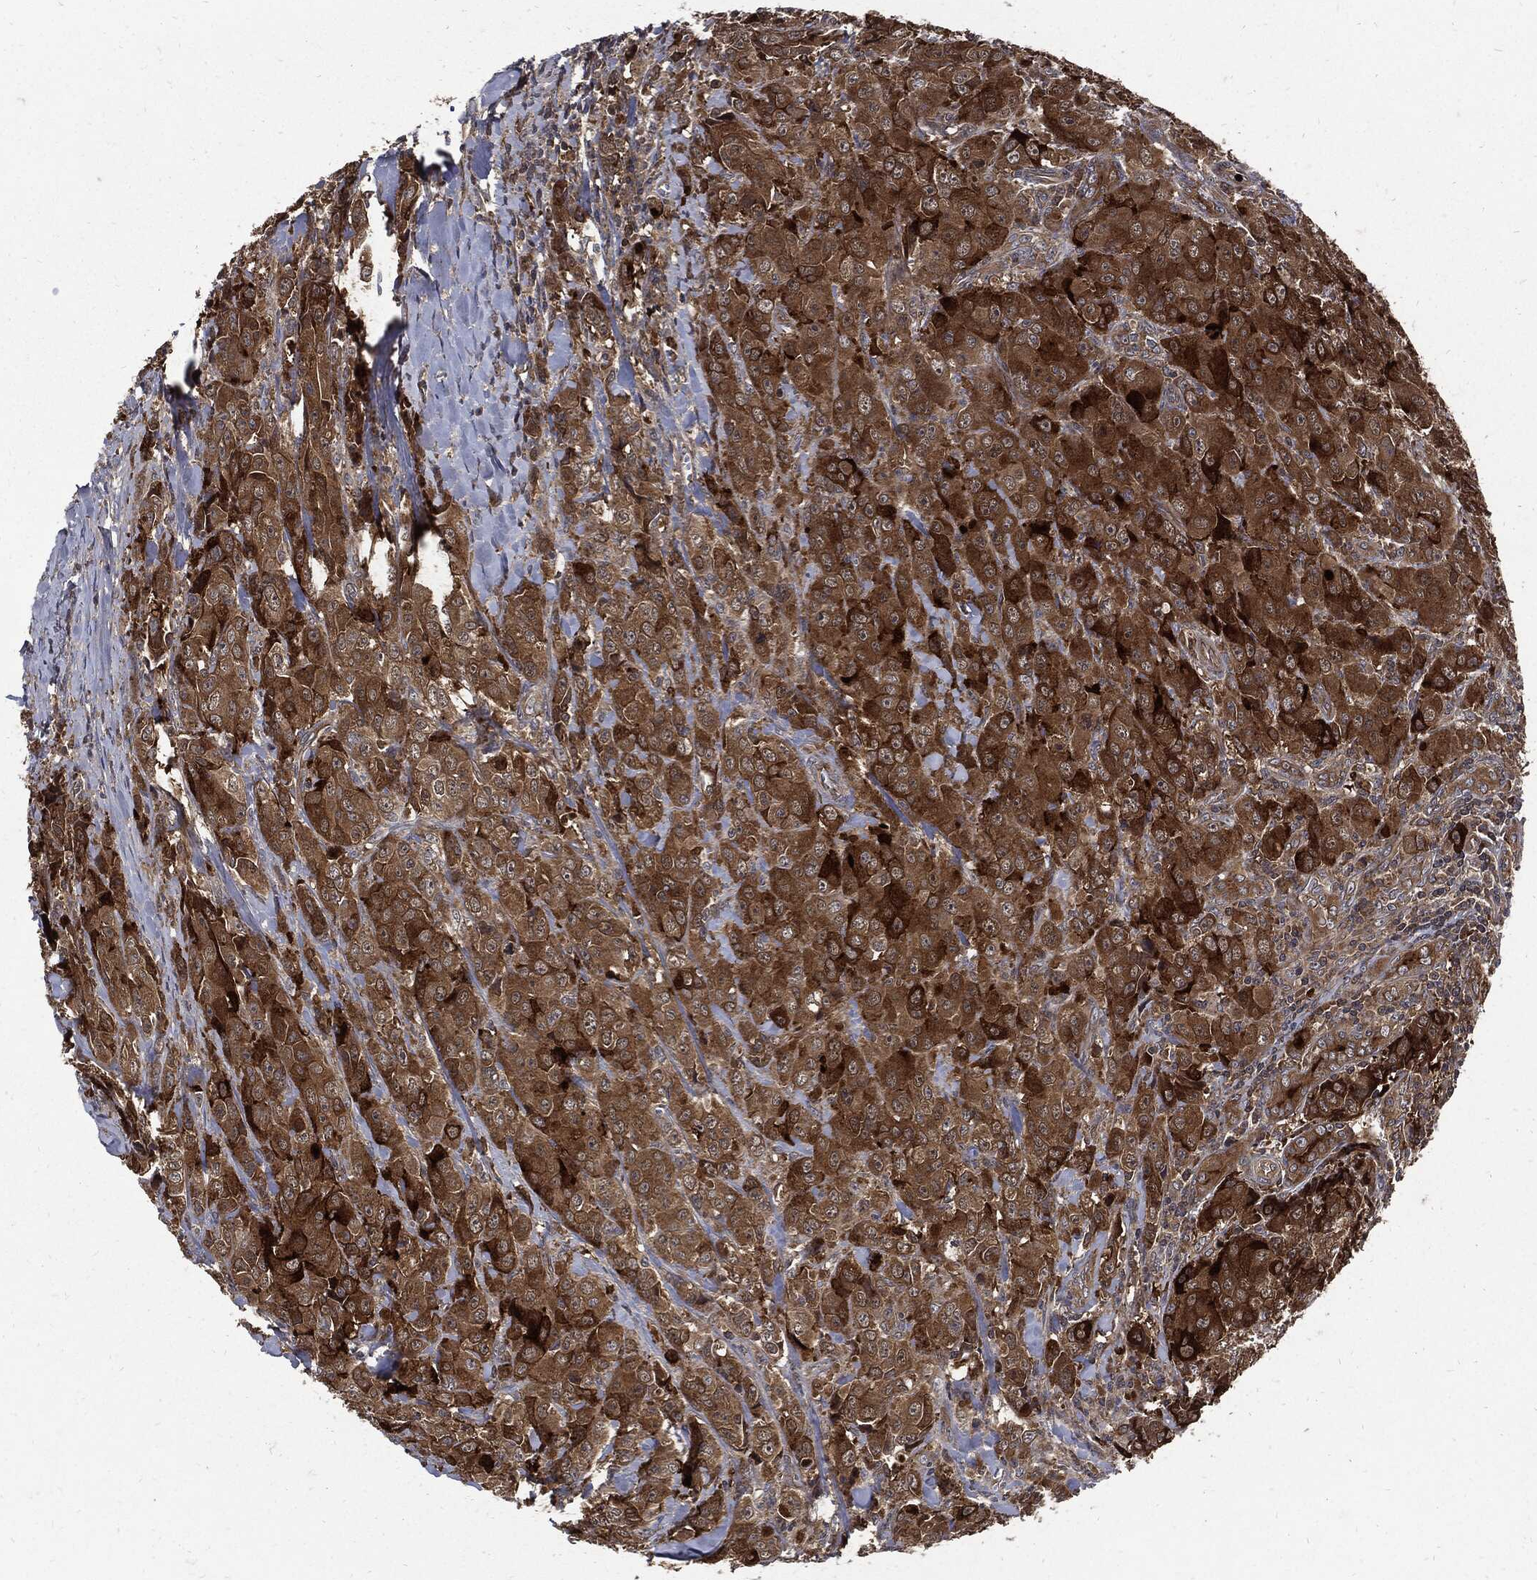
{"staining": {"intensity": "strong", "quantity": "25%-75%", "location": "cytoplasmic/membranous"}, "tissue": "breast cancer", "cell_type": "Tumor cells", "image_type": "cancer", "snomed": [{"axis": "morphology", "description": "Duct carcinoma"}, {"axis": "topography", "description": "Breast"}], "caption": "An immunohistochemistry (IHC) histopathology image of tumor tissue is shown. Protein staining in brown shows strong cytoplasmic/membranous positivity in breast infiltrating ductal carcinoma within tumor cells. (DAB (3,3'-diaminobenzidine) = brown stain, brightfield microscopy at high magnification).", "gene": "CLU", "patient": {"sex": "female", "age": 43}}